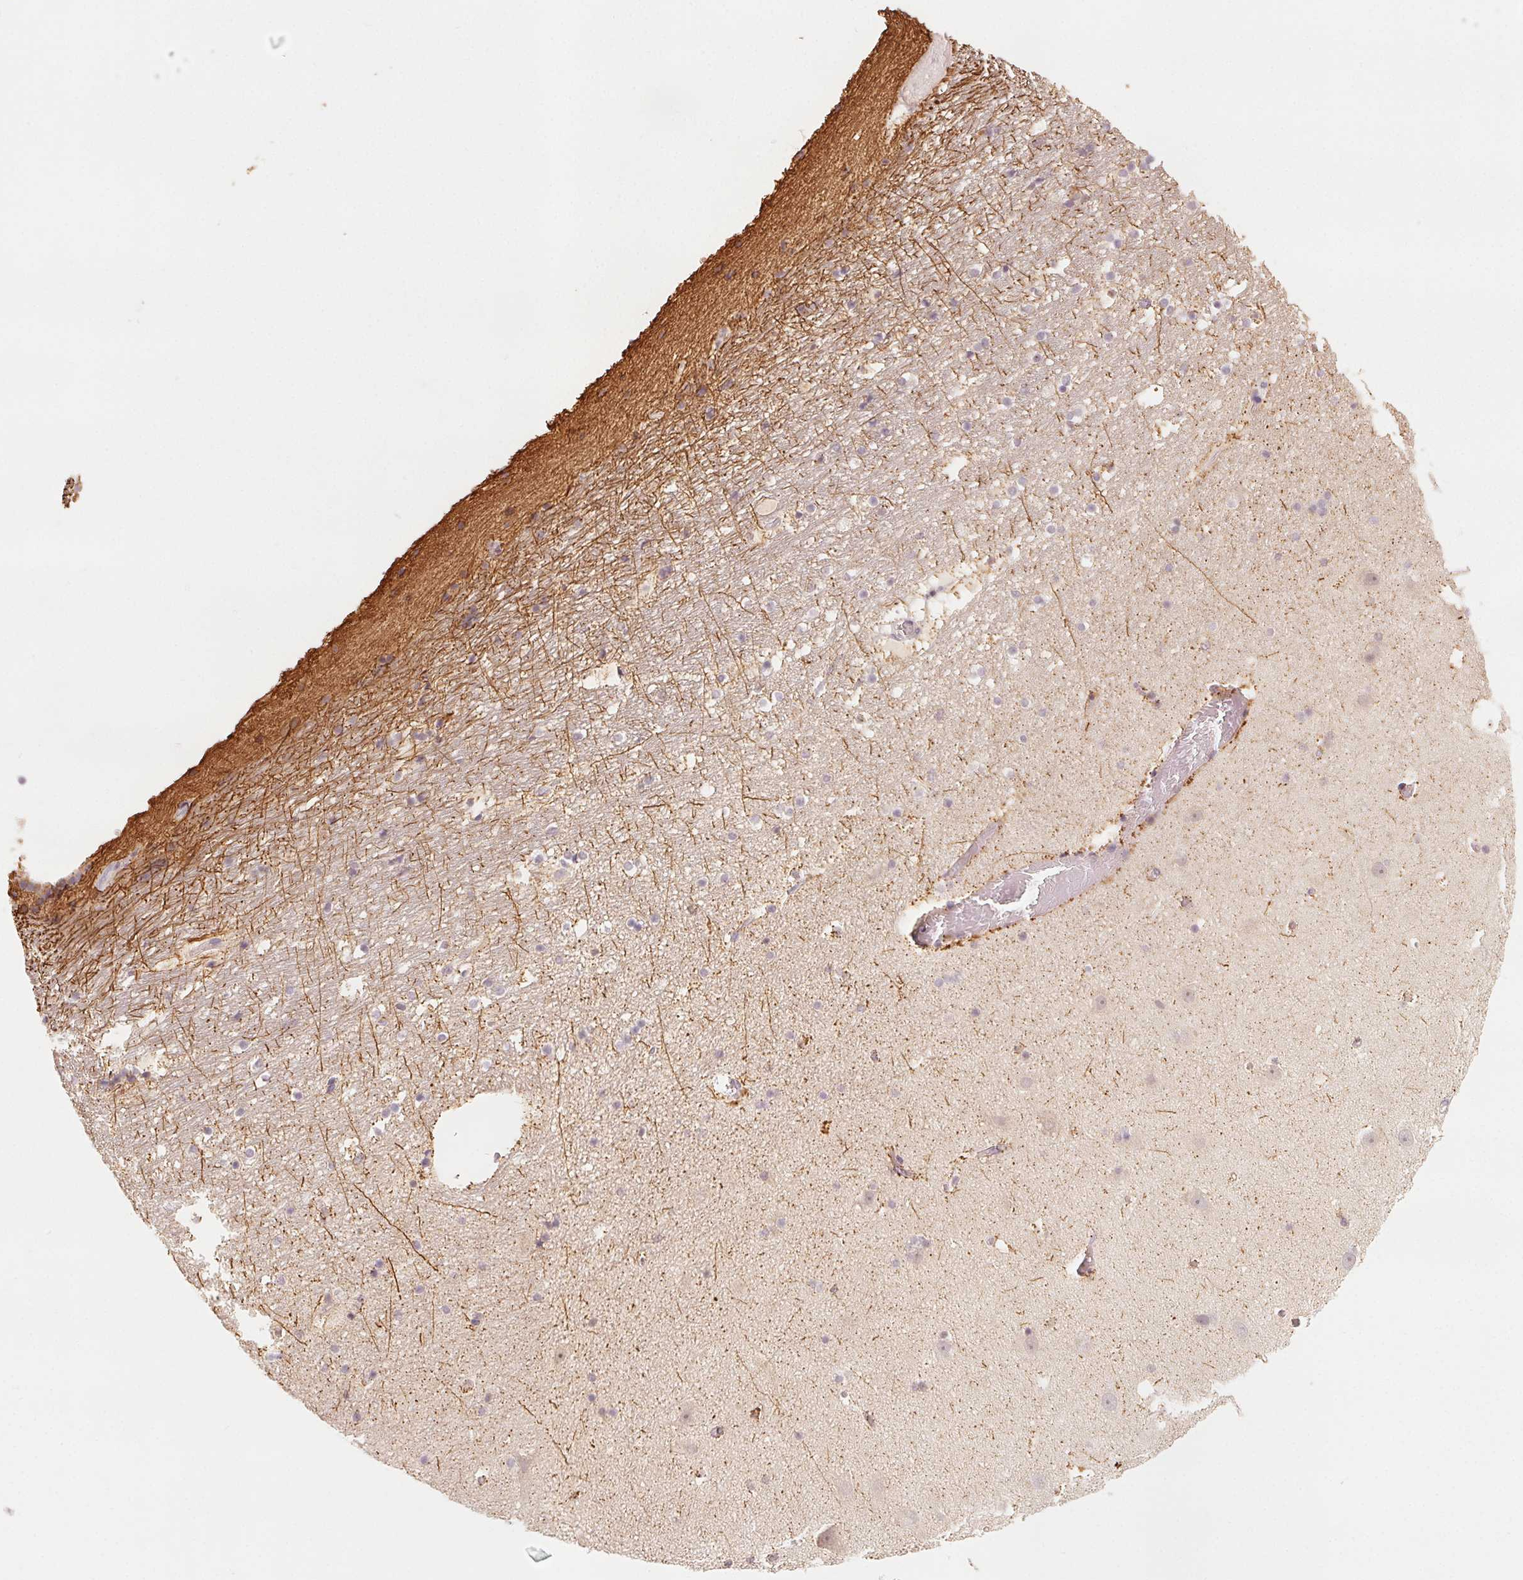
{"staining": {"intensity": "negative", "quantity": "none", "location": "none"}, "tissue": "hippocampus", "cell_type": "Glial cells", "image_type": "normal", "snomed": [{"axis": "morphology", "description": "Normal tissue, NOS"}, {"axis": "topography", "description": "Hippocampus"}], "caption": "The image displays no significant expression in glial cells of hippocampus.", "gene": "NCOA4", "patient": {"sex": "male", "age": 26}}